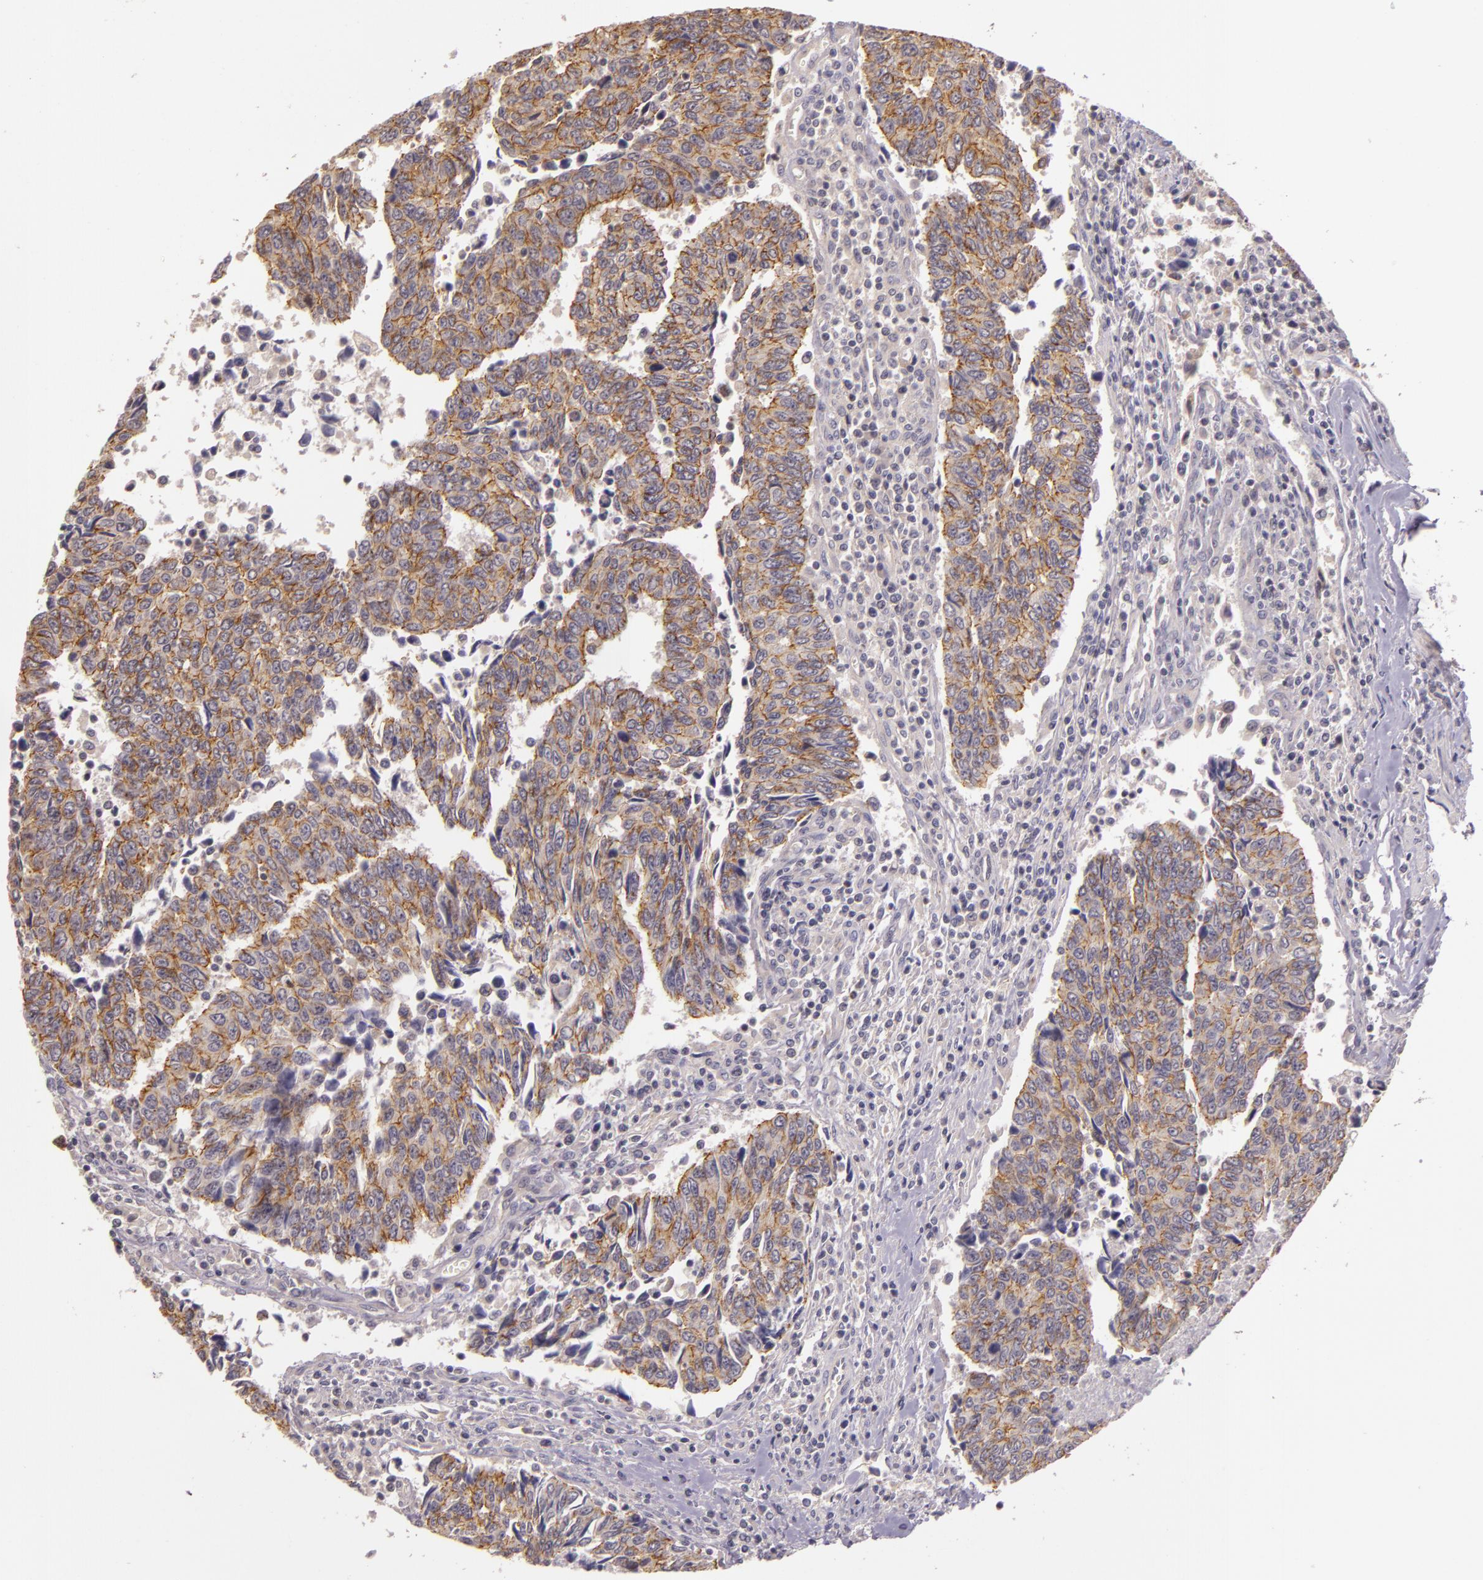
{"staining": {"intensity": "moderate", "quantity": ">75%", "location": "cytoplasmic/membranous"}, "tissue": "urothelial cancer", "cell_type": "Tumor cells", "image_type": "cancer", "snomed": [{"axis": "morphology", "description": "Urothelial carcinoma, High grade"}, {"axis": "topography", "description": "Urinary bladder"}], "caption": "Immunohistochemical staining of urothelial carcinoma (high-grade) shows moderate cytoplasmic/membranous protein positivity in approximately >75% of tumor cells. The staining was performed using DAB (3,3'-diaminobenzidine) to visualize the protein expression in brown, while the nuclei were stained in blue with hematoxylin (Magnification: 20x).", "gene": "ARMH4", "patient": {"sex": "male", "age": 86}}